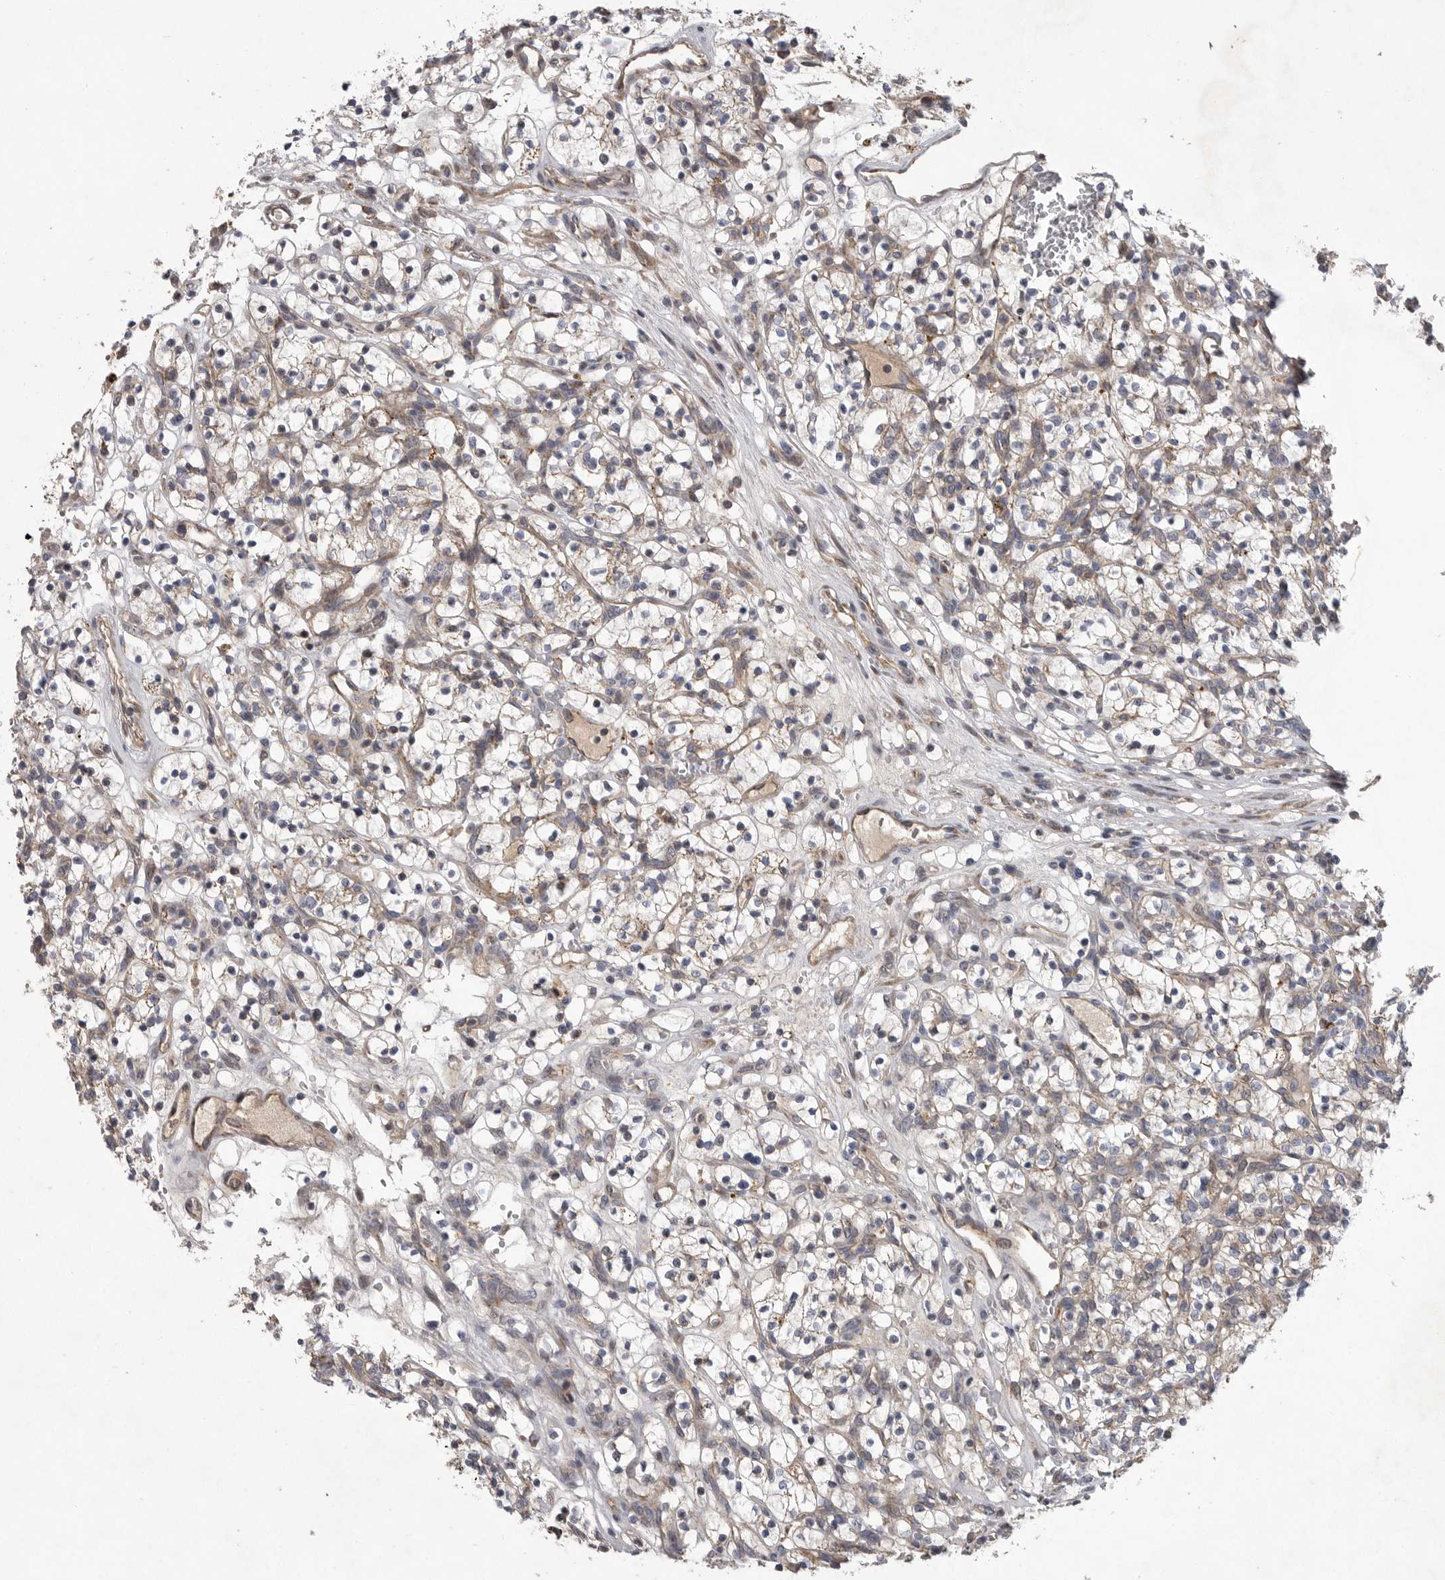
{"staining": {"intensity": "weak", "quantity": ">75%", "location": "cytoplasmic/membranous"}, "tissue": "renal cancer", "cell_type": "Tumor cells", "image_type": "cancer", "snomed": [{"axis": "morphology", "description": "Adenocarcinoma, NOS"}, {"axis": "topography", "description": "Kidney"}], "caption": "Renal cancer tissue shows weak cytoplasmic/membranous expression in about >75% of tumor cells", "gene": "CRP", "patient": {"sex": "female", "age": 57}}